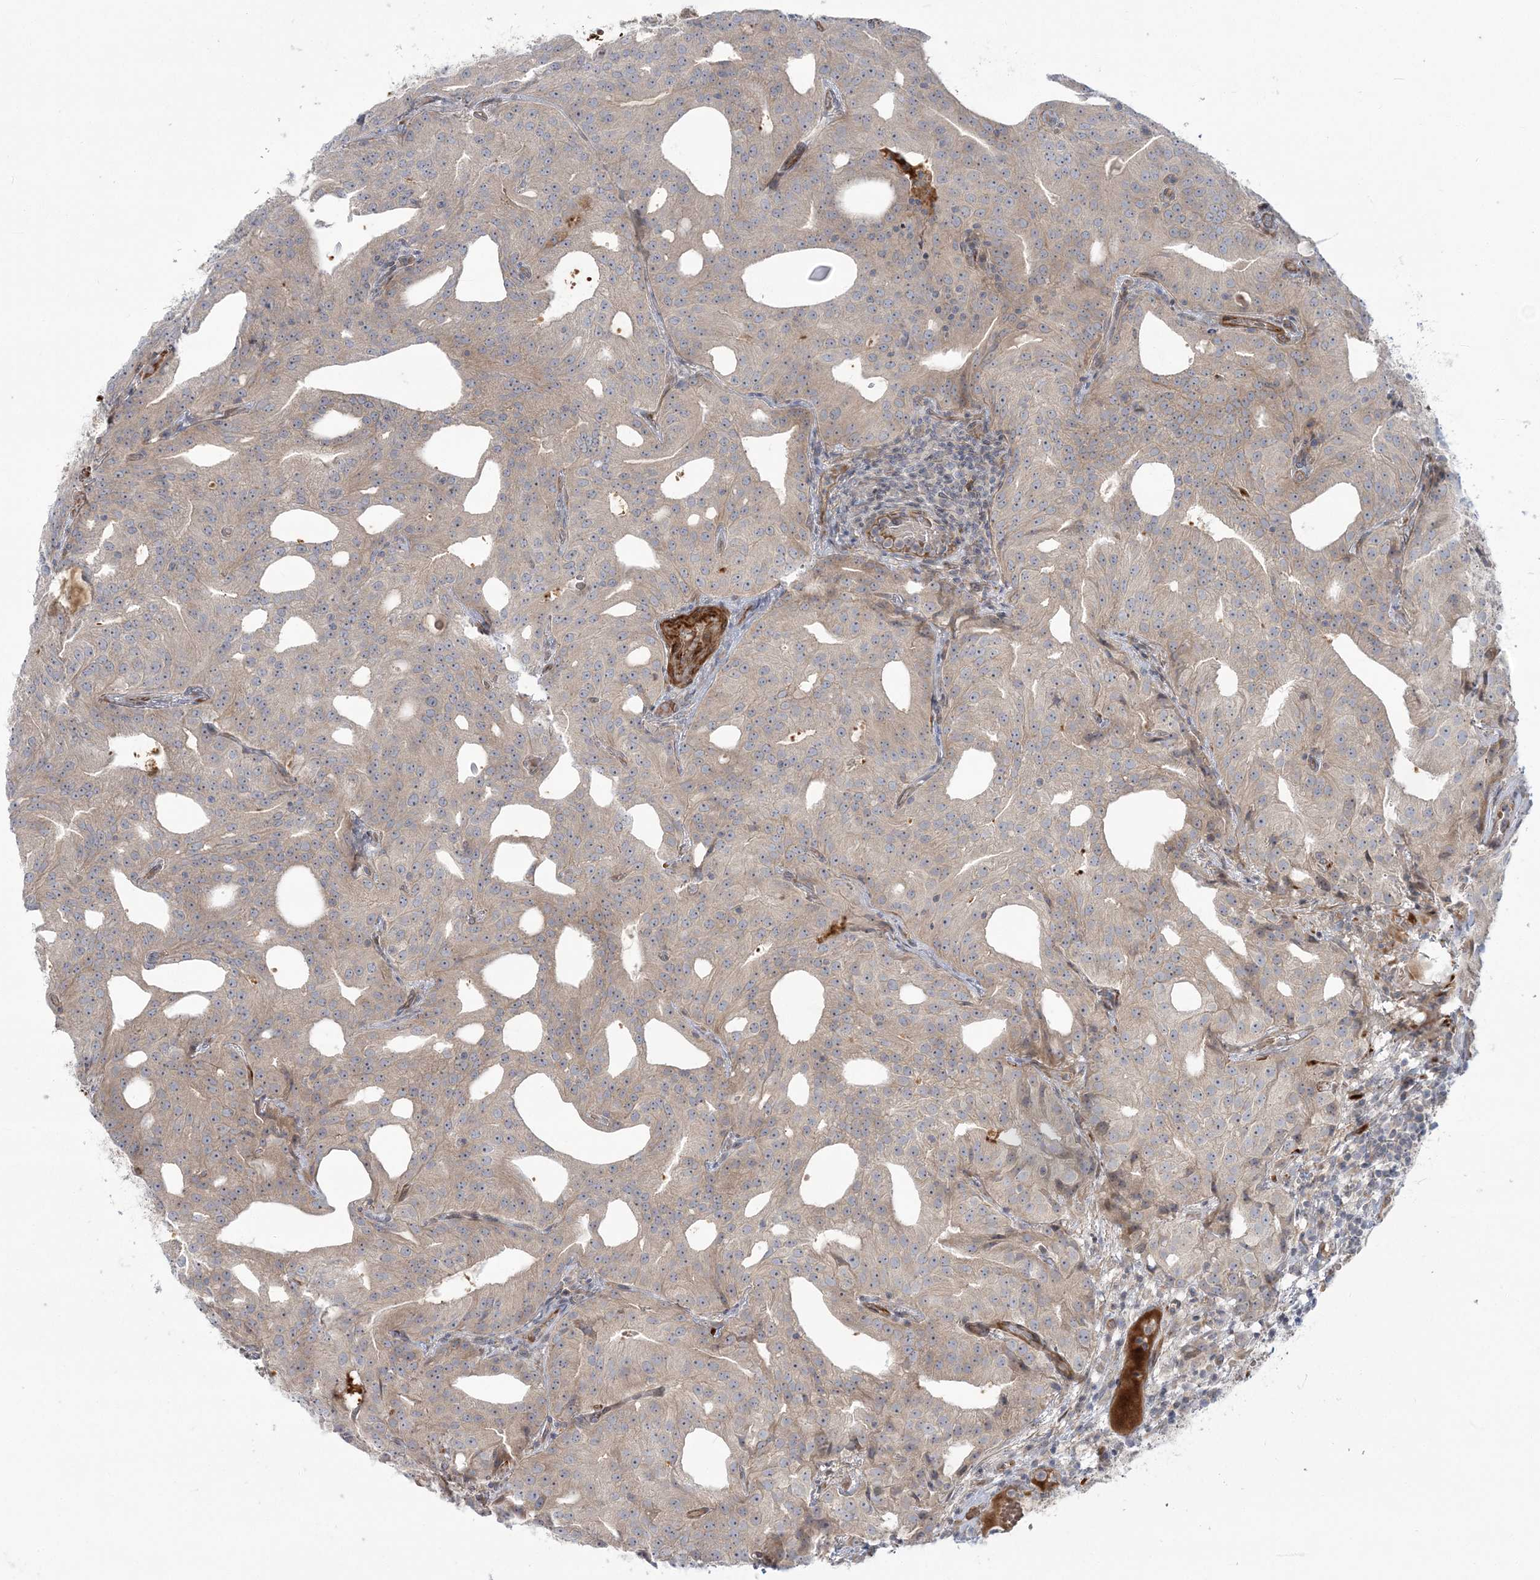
{"staining": {"intensity": "weak", "quantity": "25%-75%", "location": "cytoplasmic/membranous"}, "tissue": "prostate cancer", "cell_type": "Tumor cells", "image_type": "cancer", "snomed": [{"axis": "morphology", "description": "Adenocarcinoma, Medium grade"}, {"axis": "topography", "description": "Prostate"}], "caption": "An image of prostate cancer (medium-grade adenocarcinoma) stained for a protein shows weak cytoplasmic/membranous brown staining in tumor cells. The protein is shown in brown color, while the nuclei are stained blue.", "gene": "NUDT9", "patient": {"sex": "male", "age": 88}}